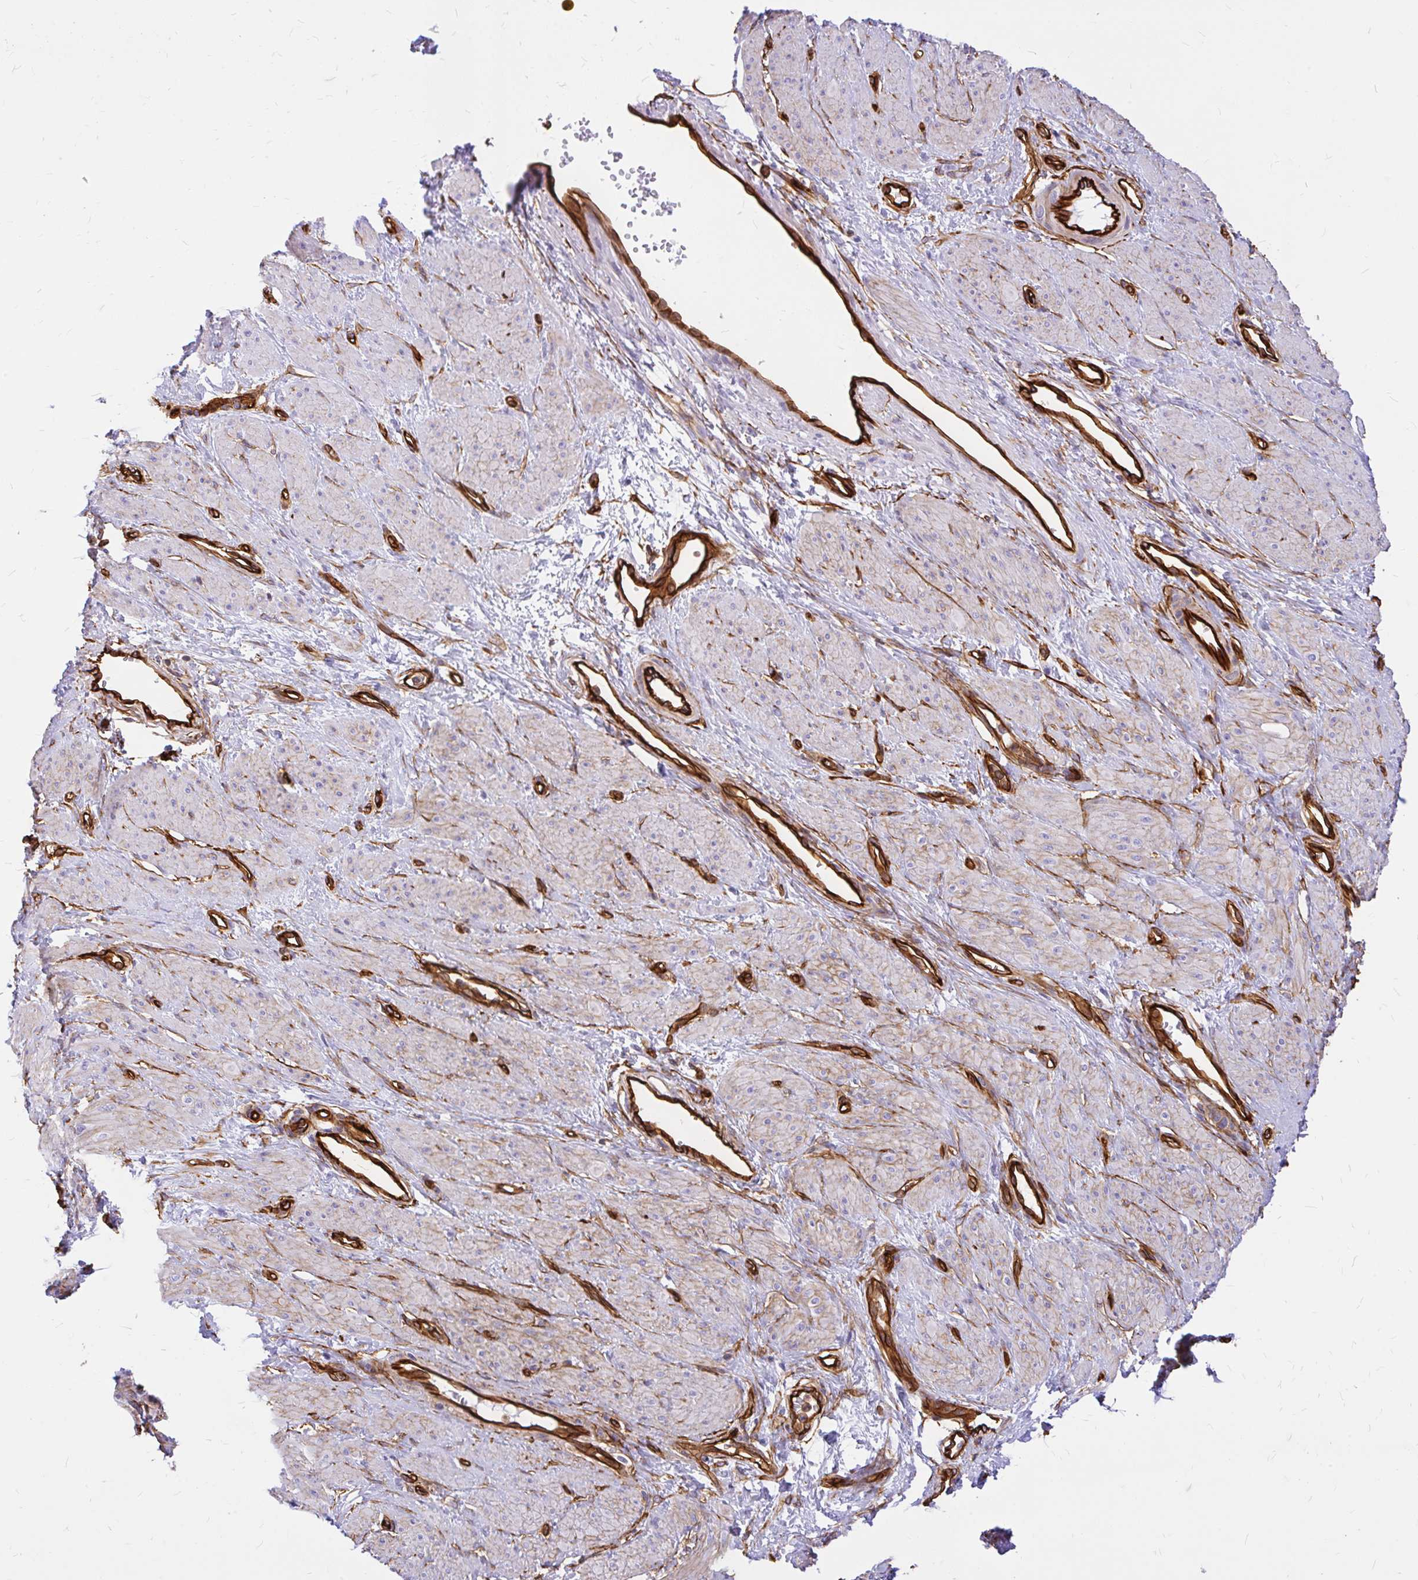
{"staining": {"intensity": "weak", "quantity": "25%-75%", "location": "cytoplasmic/membranous"}, "tissue": "smooth muscle", "cell_type": "Smooth muscle cells", "image_type": "normal", "snomed": [{"axis": "morphology", "description": "Normal tissue, NOS"}, {"axis": "topography", "description": "Smooth muscle"}, {"axis": "topography", "description": "Uterus"}], "caption": "A brown stain highlights weak cytoplasmic/membranous staining of a protein in smooth muscle cells of normal smooth muscle.", "gene": "MAP1LC3B2", "patient": {"sex": "female", "age": 39}}